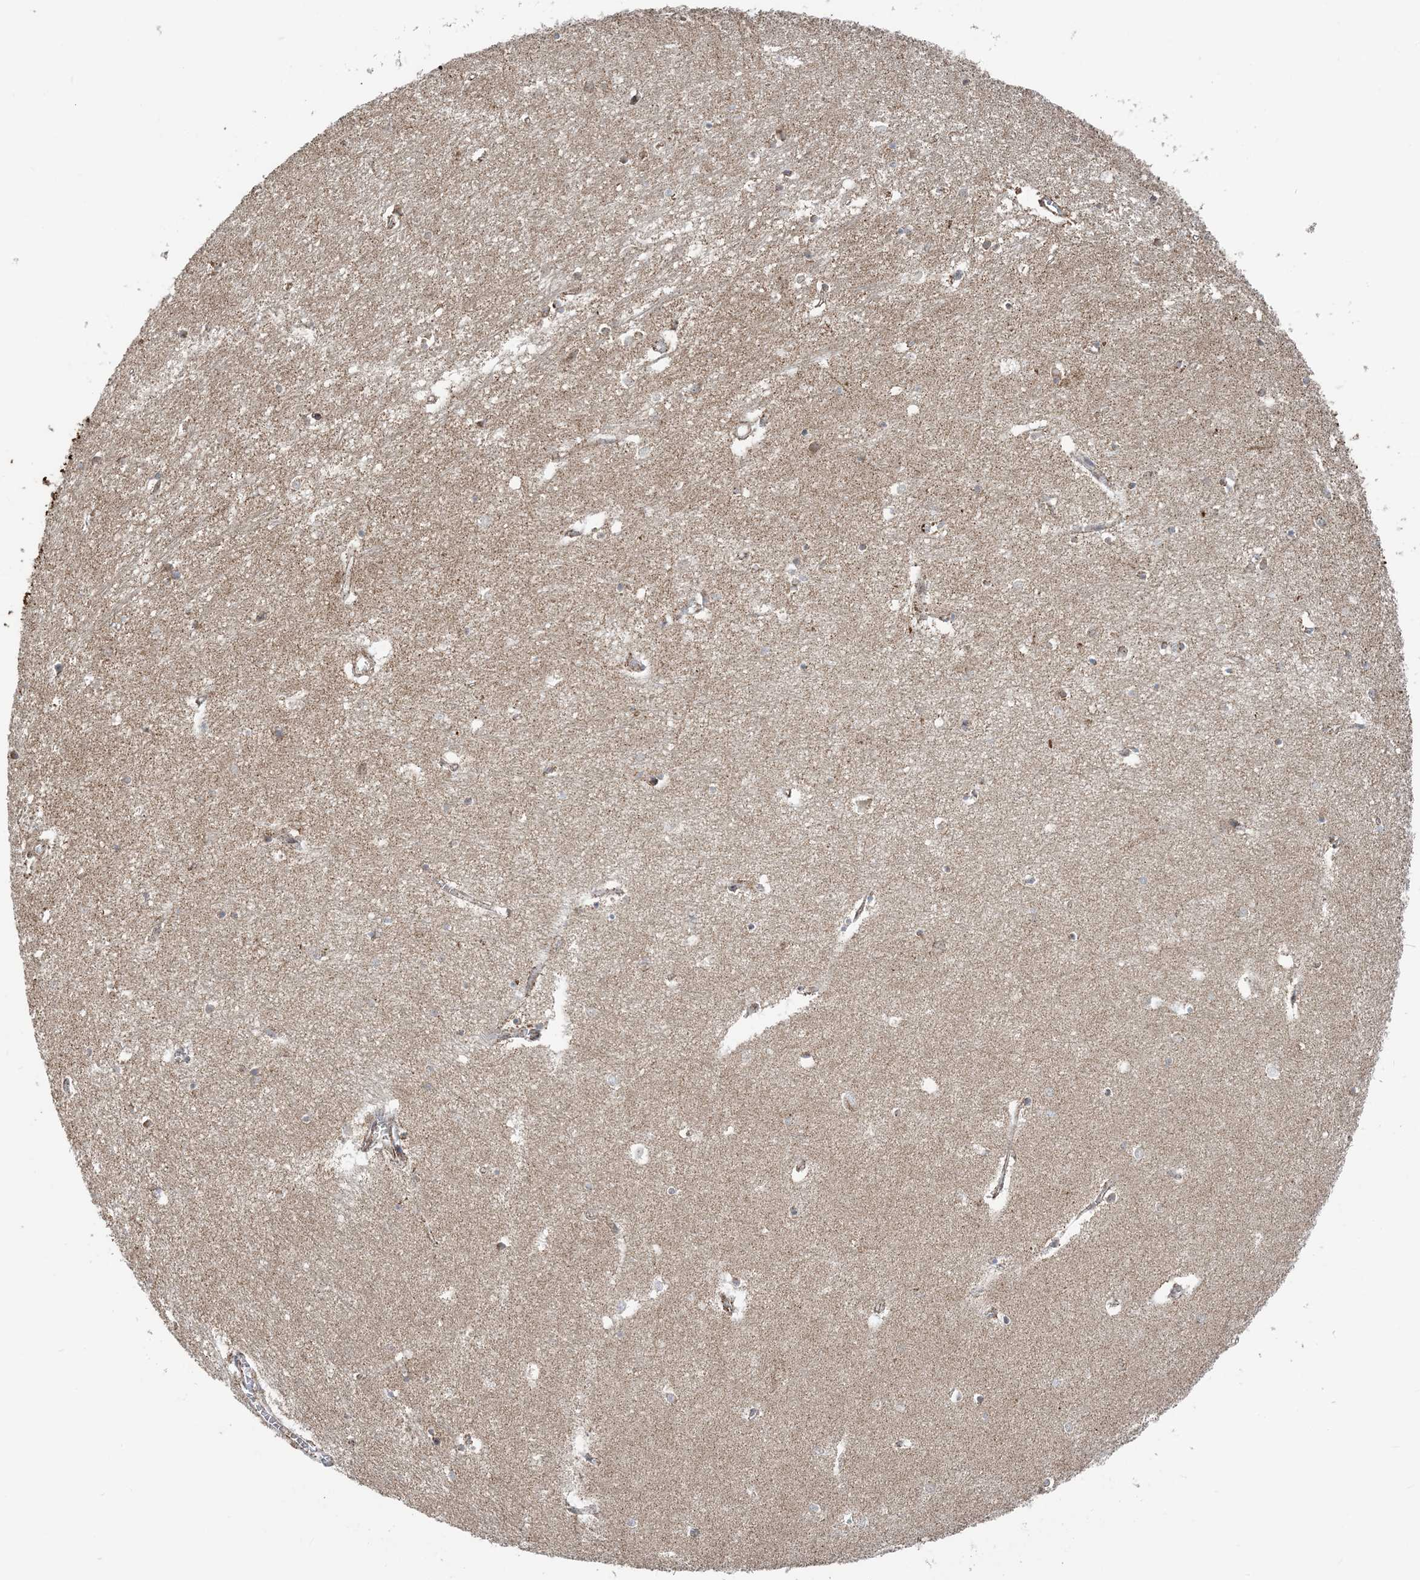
{"staining": {"intensity": "weak", "quantity": "25%-75%", "location": "cytoplasmic/membranous"}, "tissue": "hippocampus", "cell_type": "Glial cells", "image_type": "normal", "snomed": [{"axis": "morphology", "description": "Normal tissue, NOS"}, {"axis": "topography", "description": "Hippocampus"}], "caption": "Hippocampus stained with DAB IHC displays low levels of weak cytoplasmic/membranous staining in about 25%-75% of glial cells. The protein is stained brown, and the nuclei are stained in blue (DAB IHC with brightfield microscopy, high magnification).", "gene": "MAPKBP1", "patient": {"sex": "female", "age": 64}}